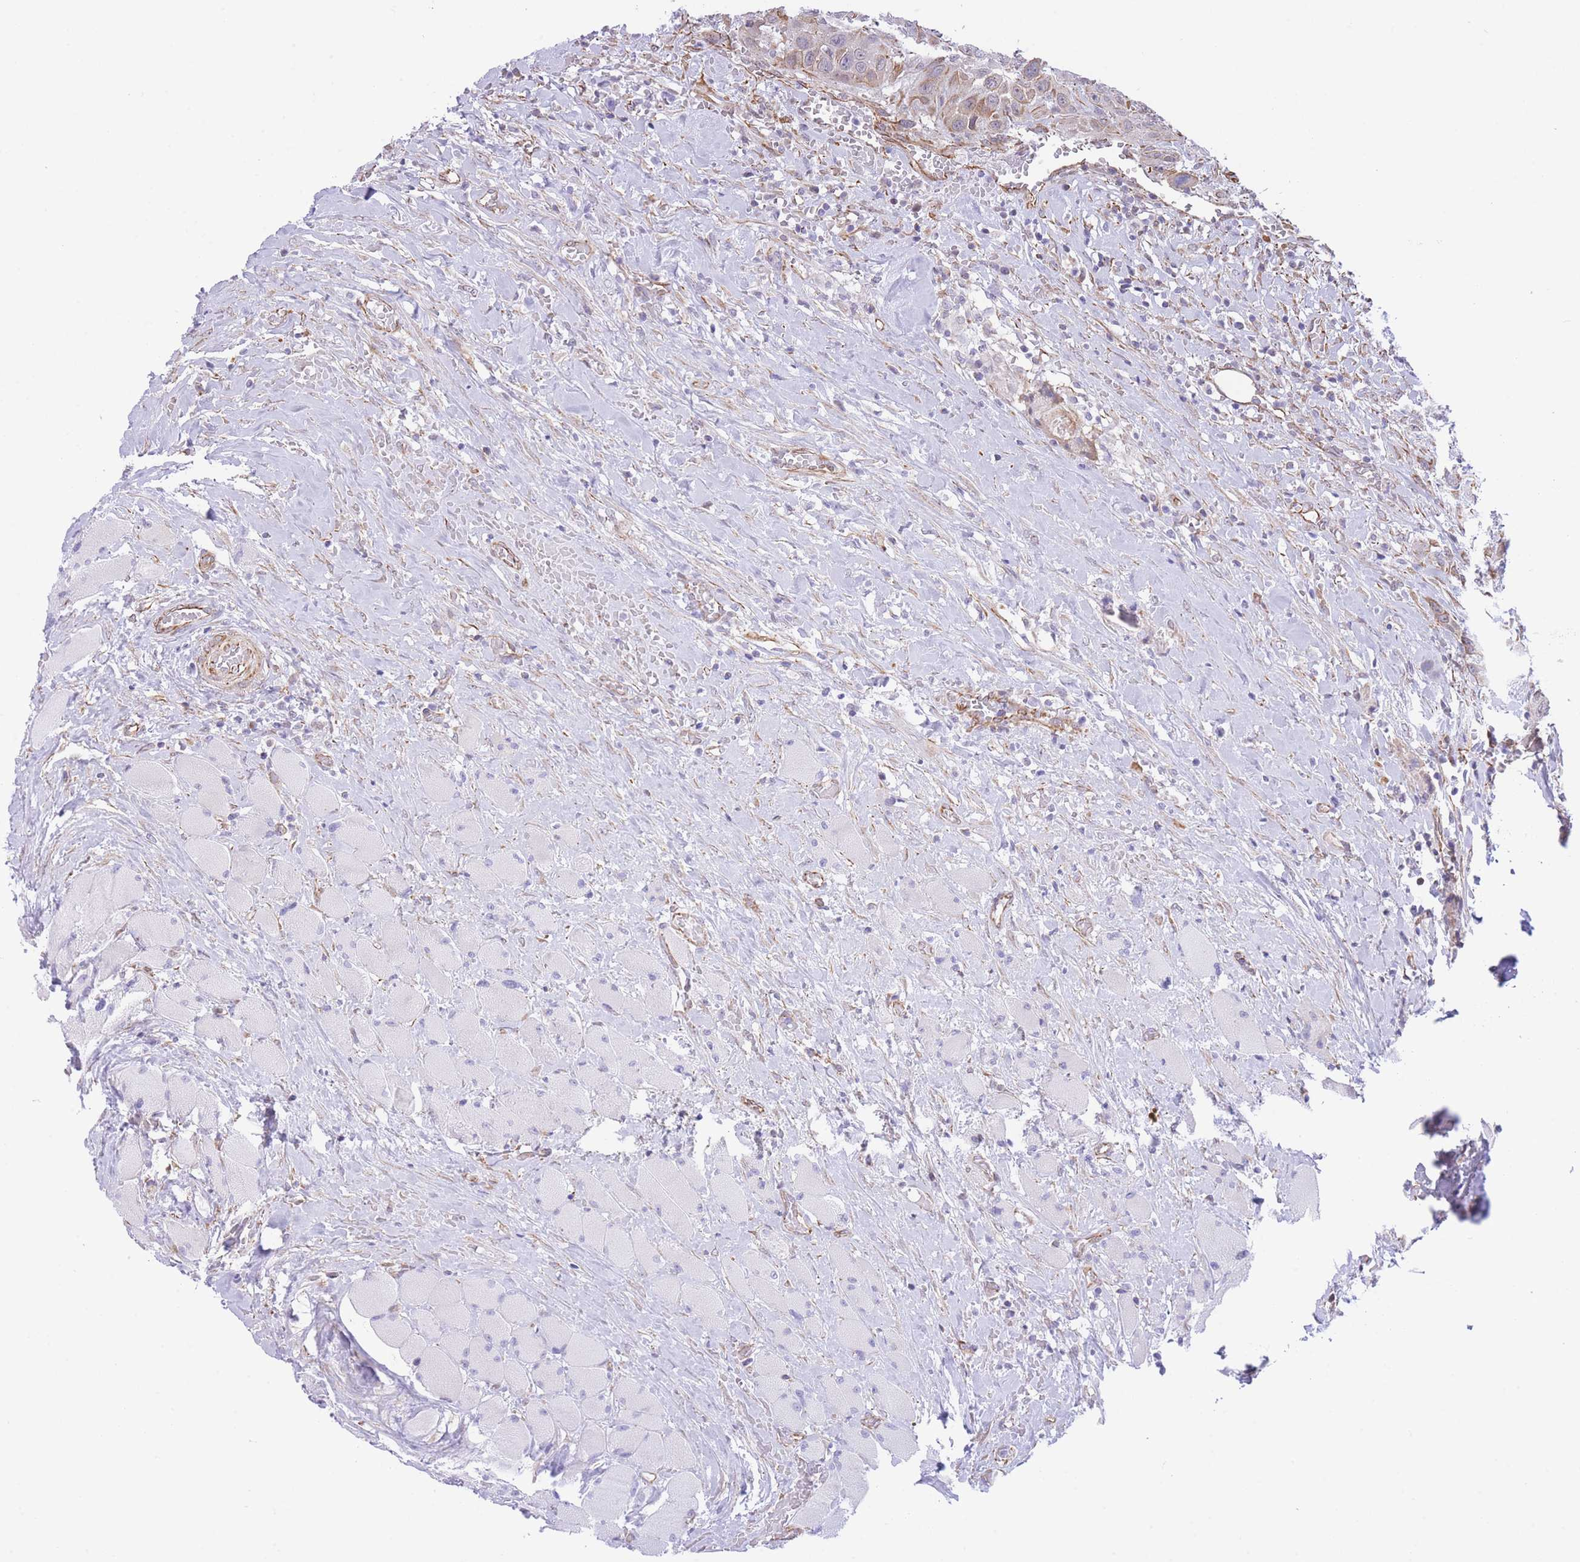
{"staining": {"intensity": "weak", "quantity": "25%-75%", "location": "cytoplasmic/membranous"}, "tissue": "head and neck cancer", "cell_type": "Tumor cells", "image_type": "cancer", "snomed": [{"axis": "morphology", "description": "Squamous cell carcinoma, NOS"}, {"axis": "topography", "description": "Head-Neck"}], "caption": "Immunohistochemical staining of human head and neck cancer displays low levels of weak cytoplasmic/membranous staining in approximately 25%-75% of tumor cells.", "gene": "PSG8", "patient": {"sex": "male", "age": 81}}